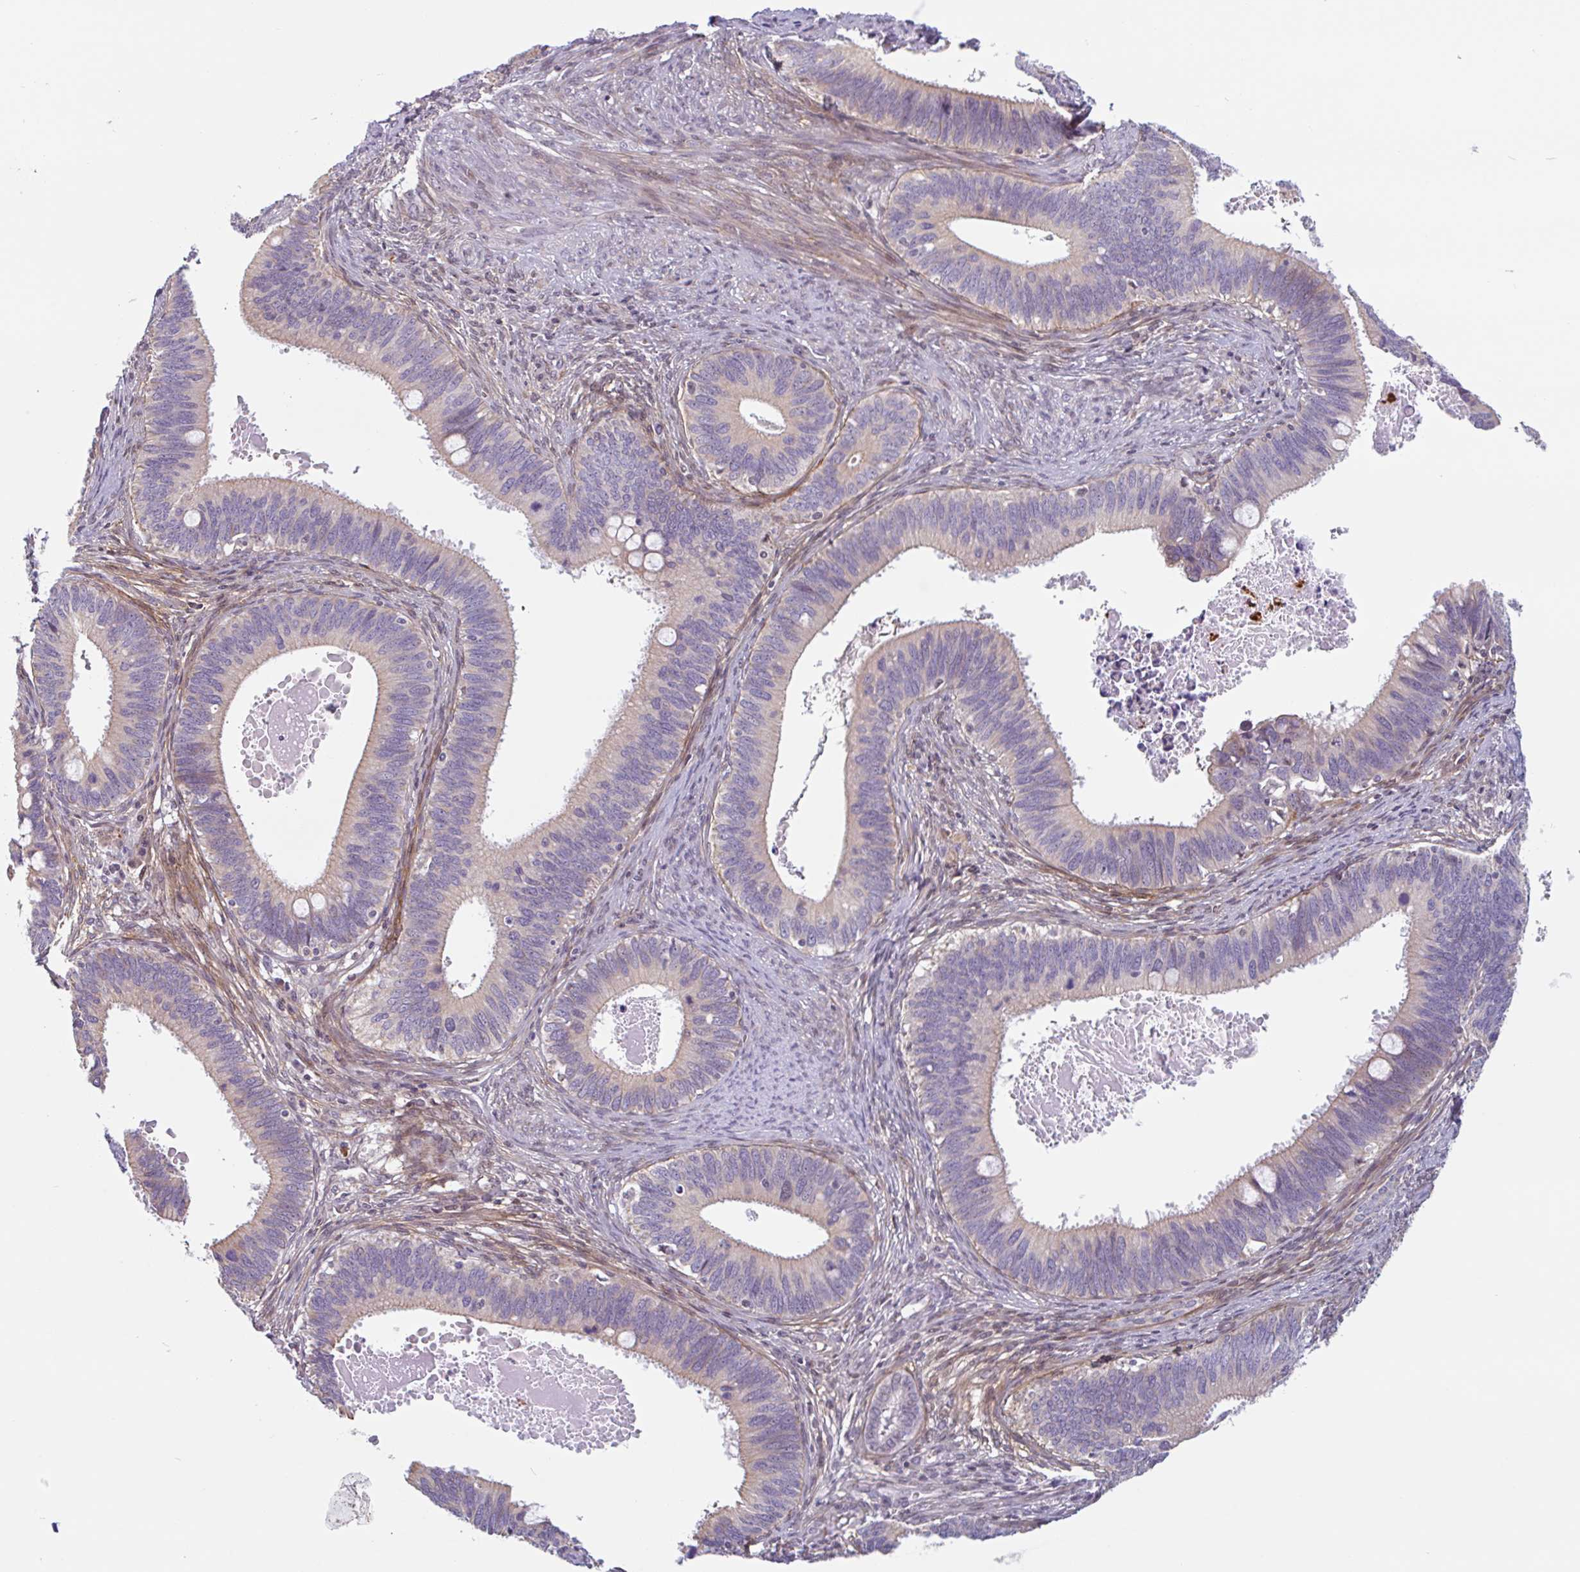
{"staining": {"intensity": "moderate", "quantity": "<25%", "location": "cytoplasmic/membranous"}, "tissue": "cervical cancer", "cell_type": "Tumor cells", "image_type": "cancer", "snomed": [{"axis": "morphology", "description": "Adenocarcinoma, NOS"}, {"axis": "topography", "description": "Cervix"}], "caption": "Brown immunohistochemical staining in cervical cancer (adenocarcinoma) reveals moderate cytoplasmic/membranous expression in about <25% of tumor cells.", "gene": "TMEM119", "patient": {"sex": "female", "age": 42}}